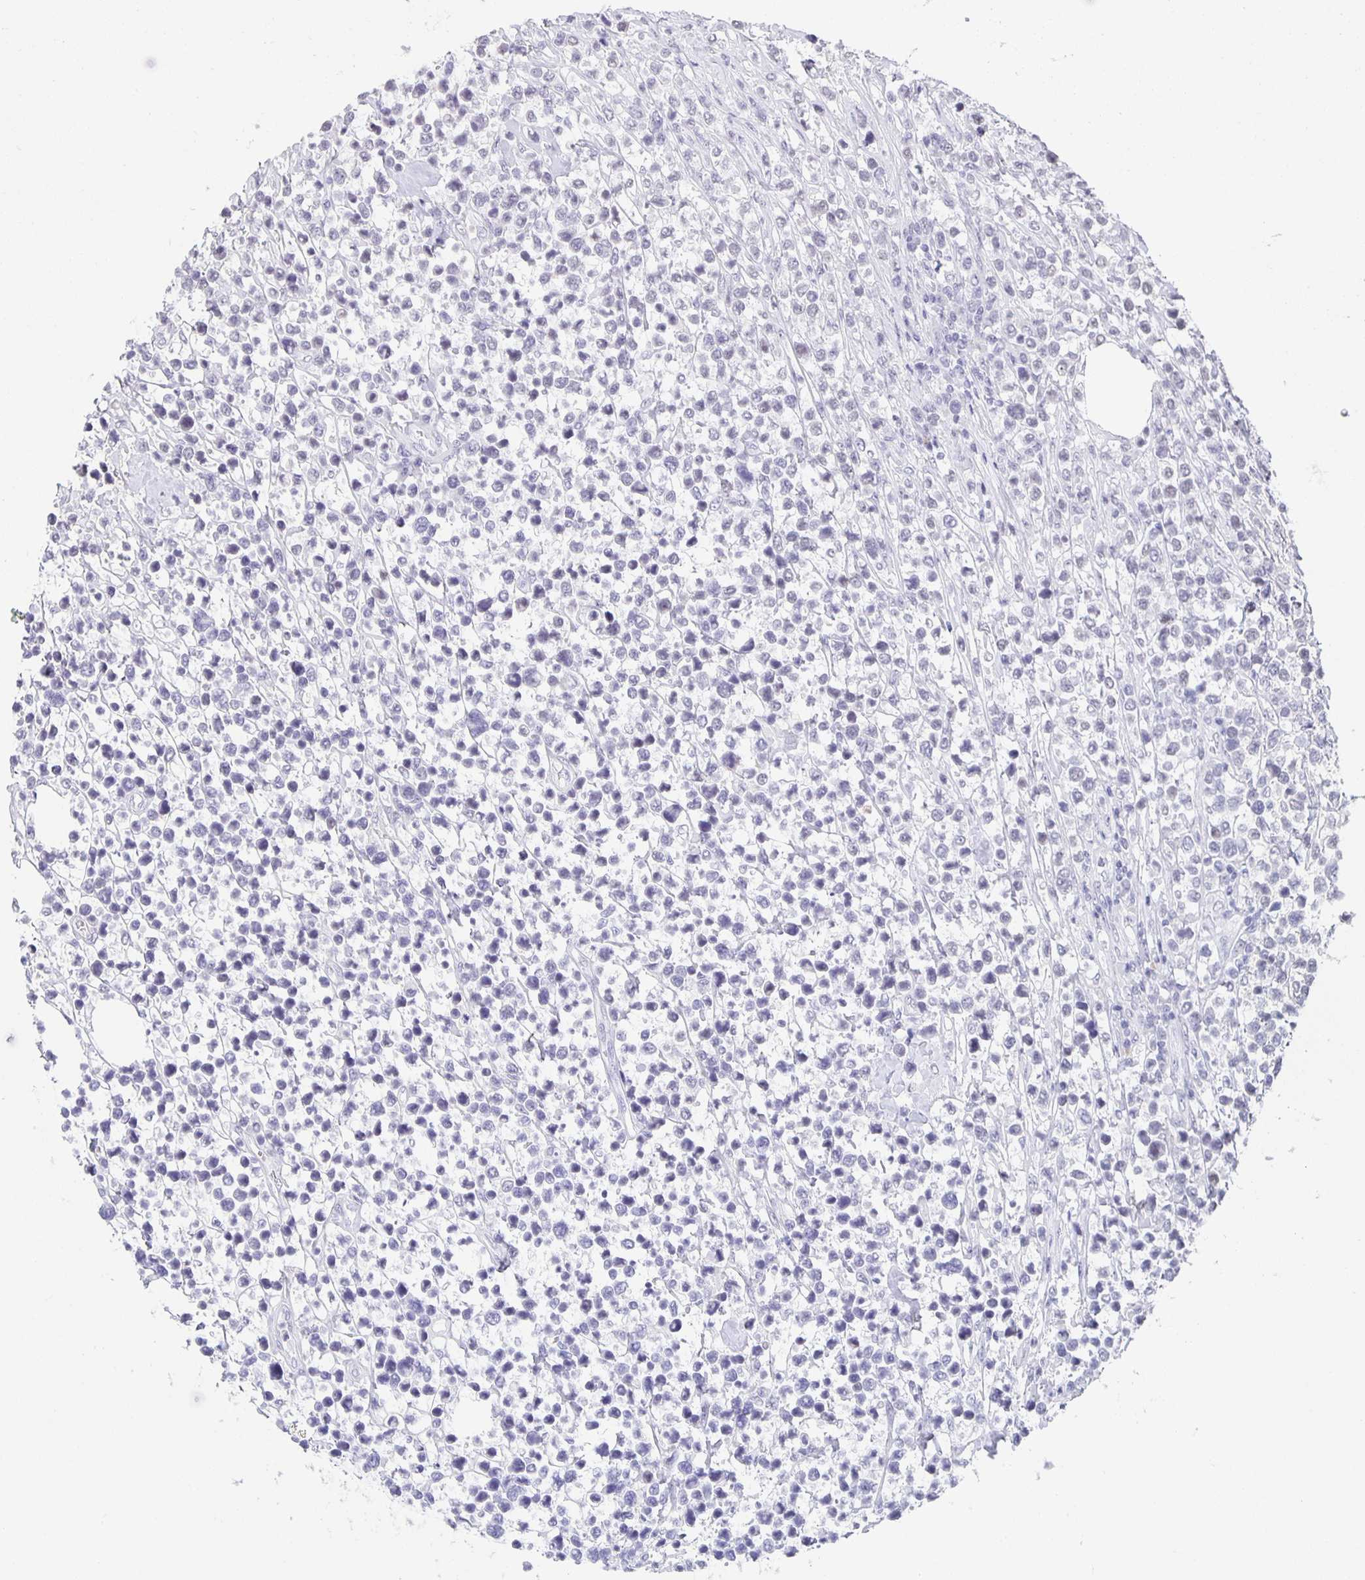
{"staining": {"intensity": "negative", "quantity": "none", "location": "none"}, "tissue": "lymphoma", "cell_type": "Tumor cells", "image_type": "cancer", "snomed": [{"axis": "morphology", "description": "Malignant lymphoma, non-Hodgkin's type, High grade"}, {"axis": "topography", "description": "Soft tissue"}], "caption": "Tumor cells show no significant staining in high-grade malignant lymphoma, non-Hodgkin's type.", "gene": "PHRF1", "patient": {"sex": "female", "age": 56}}